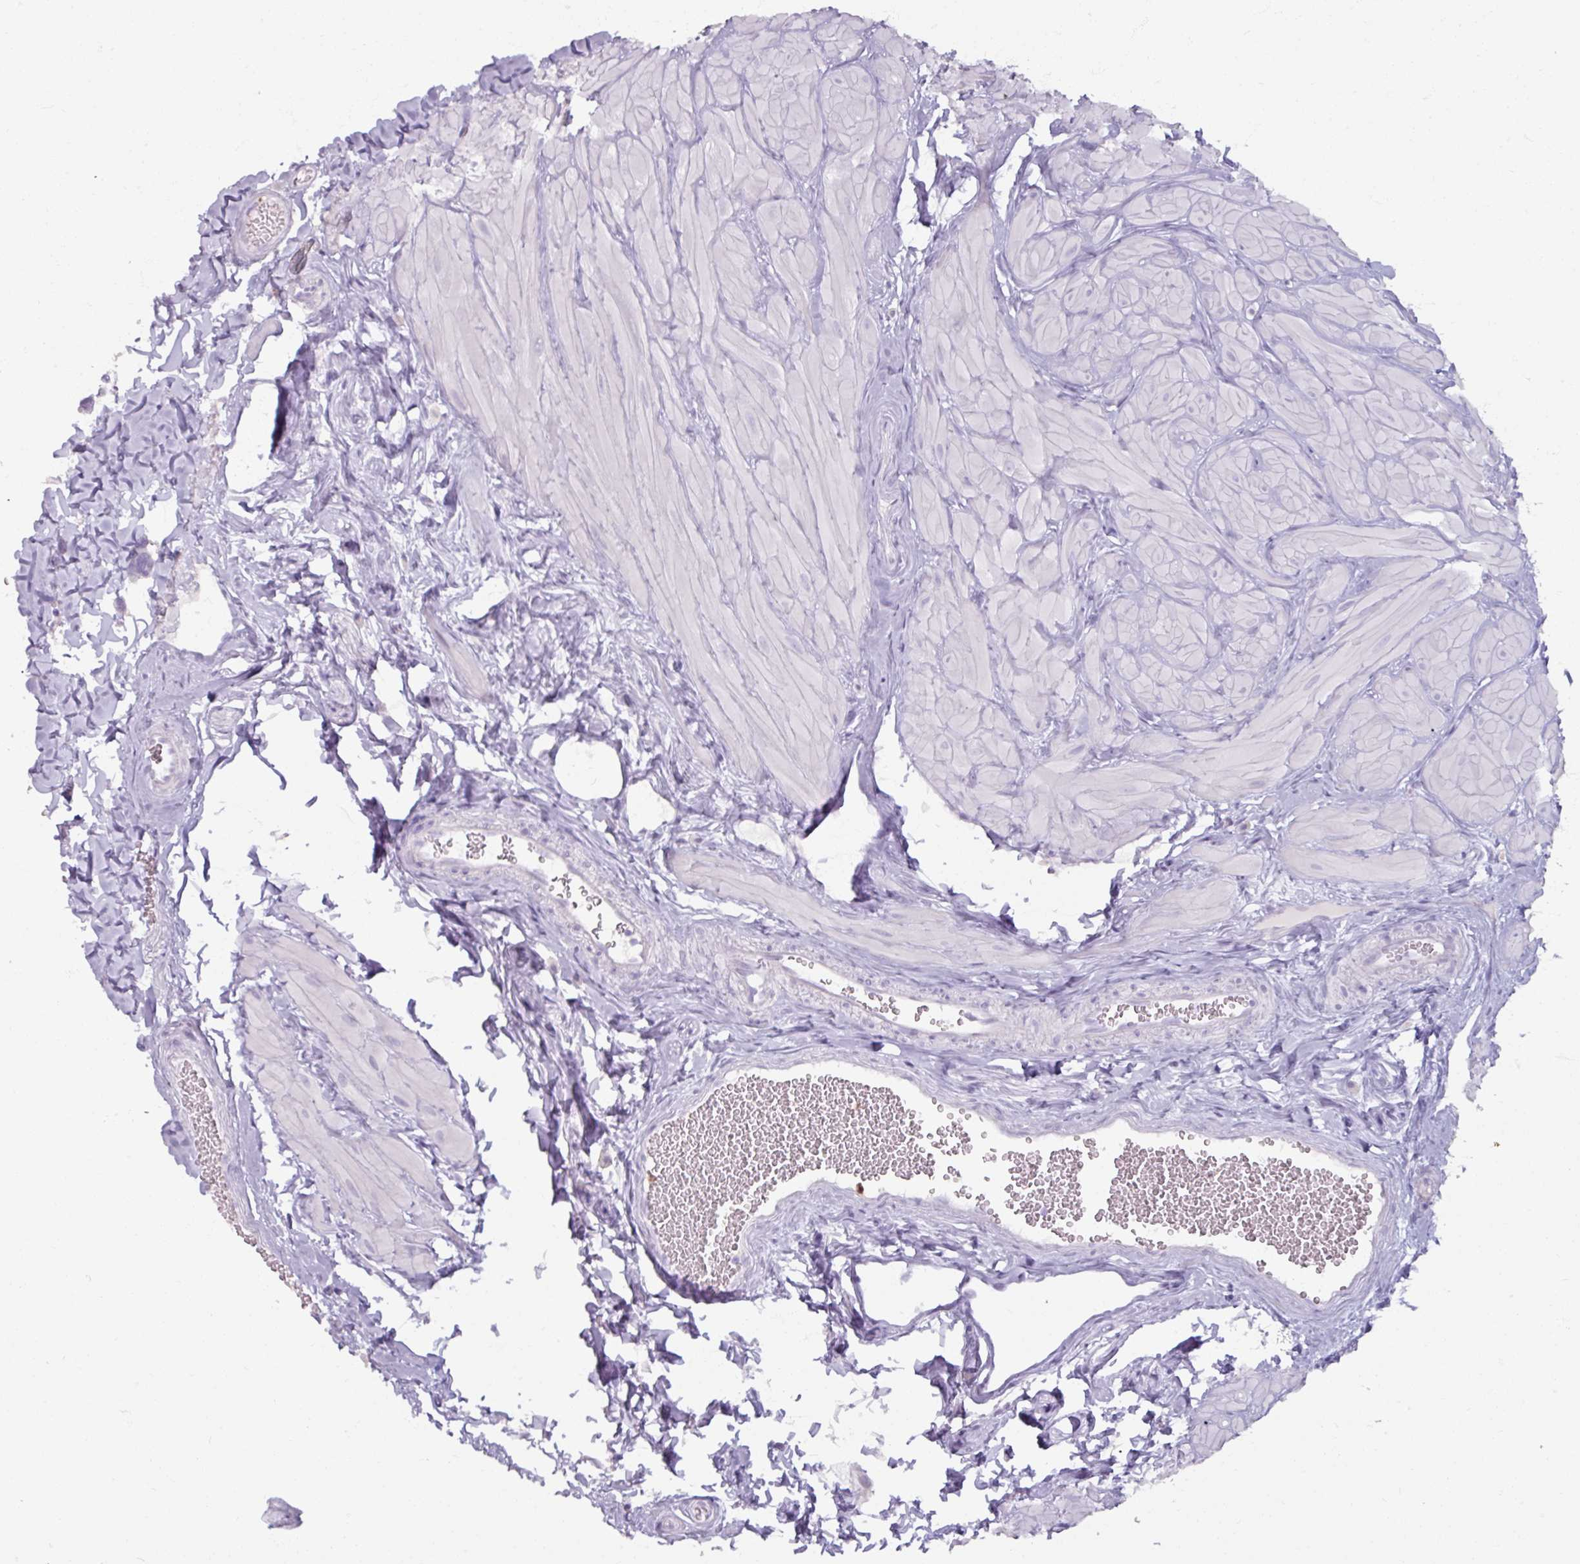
{"staining": {"intensity": "negative", "quantity": "none", "location": "none"}, "tissue": "epididymis", "cell_type": "Glandular cells", "image_type": "normal", "snomed": [{"axis": "morphology", "description": "Normal tissue, NOS"}, {"axis": "topography", "description": "Epididymis"}], "caption": "Immunohistochemical staining of benign human epididymis reveals no significant expression in glandular cells.", "gene": "ARG1", "patient": {"sex": "male", "age": 30}}